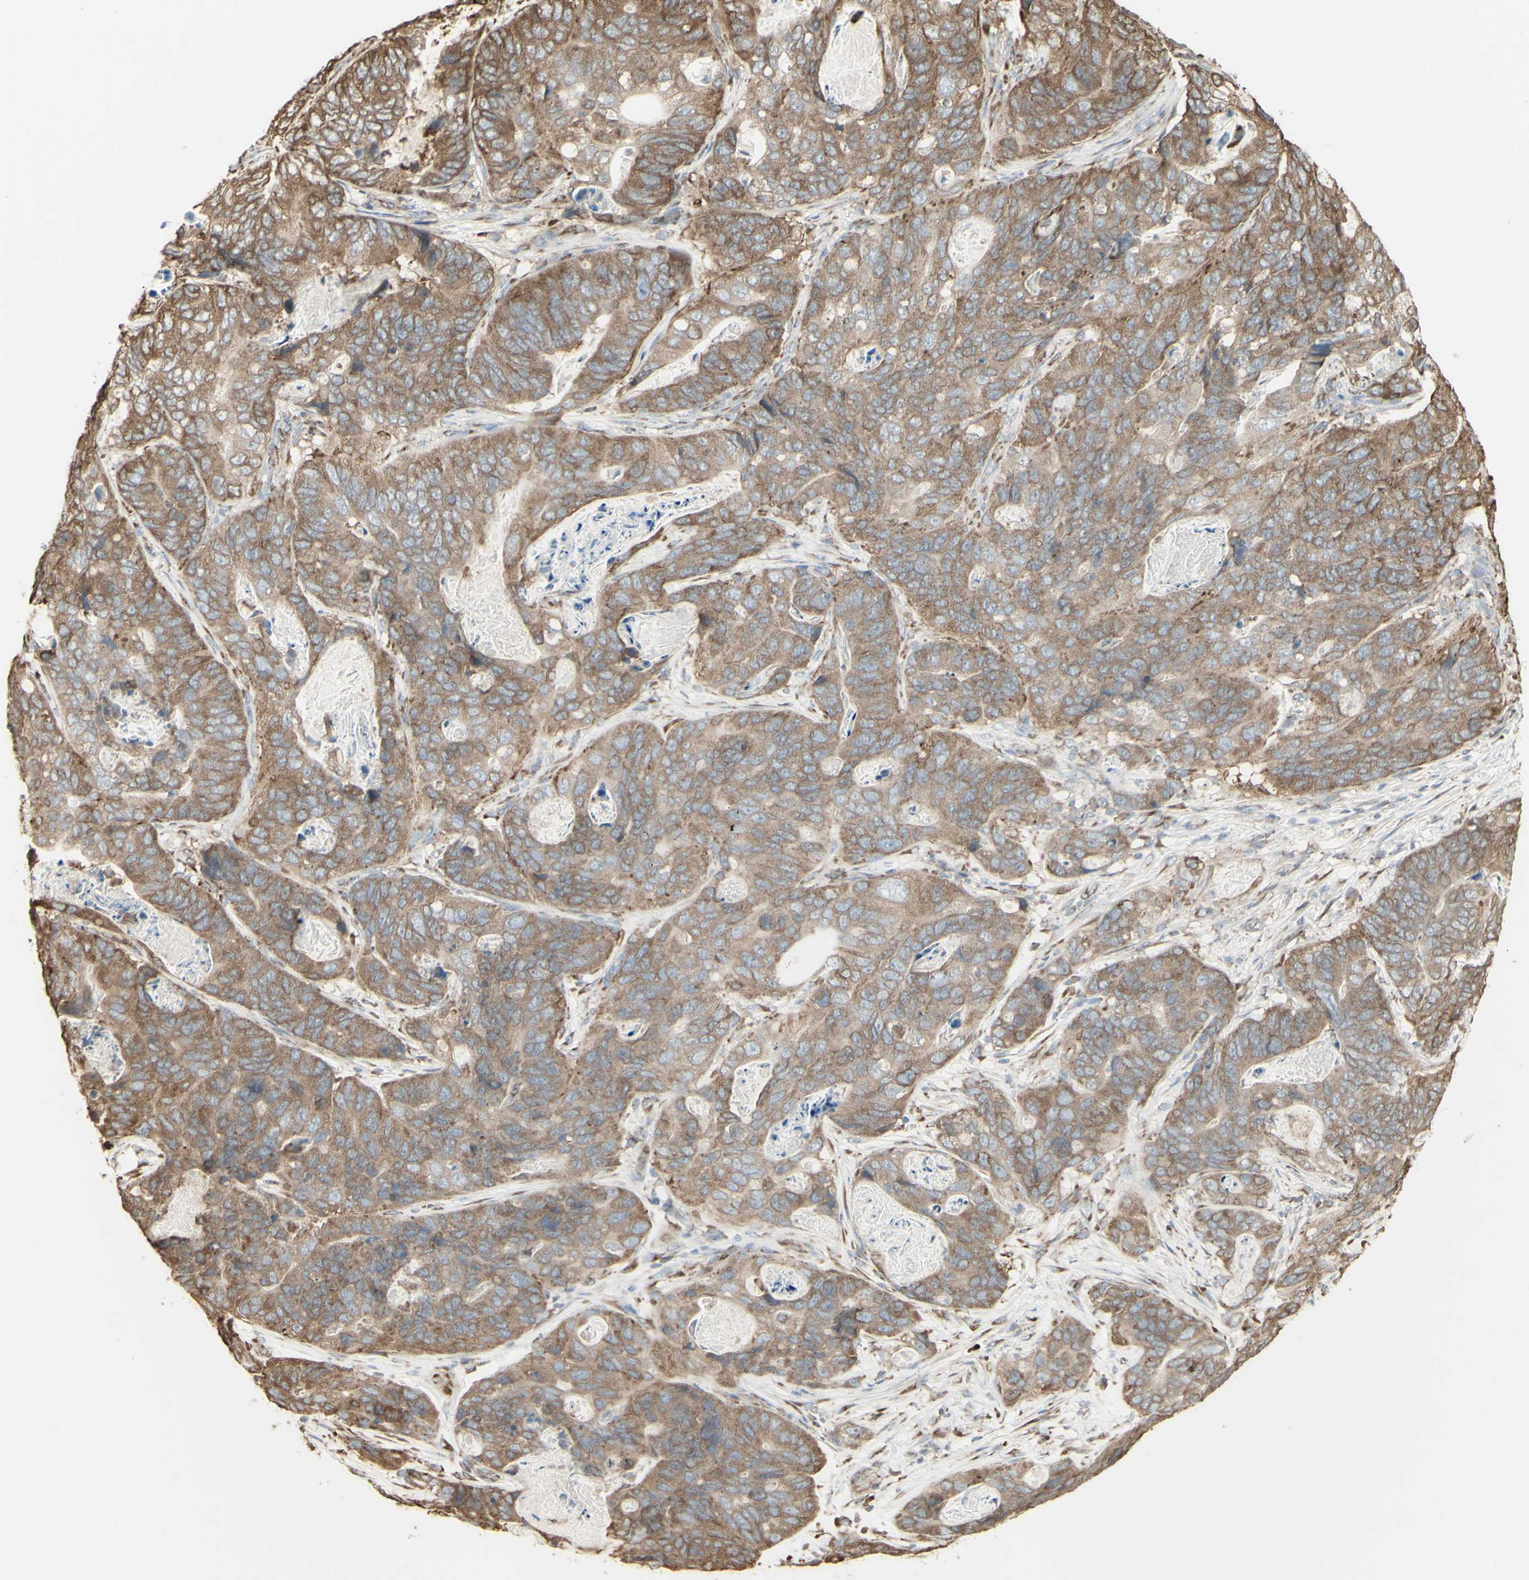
{"staining": {"intensity": "moderate", "quantity": ">75%", "location": "cytoplasmic/membranous"}, "tissue": "stomach cancer", "cell_type": "Tumor cells", "image_type": "cancer", "snomed": [{"axis": "morphology", "description": "Adenocarcinoma, NOS"}, {"axis": "topography", "description": "Stomach"}], "caption": "Immunohistochemistry of adenocarcinoma (stomach) reveals medium levels of moderate cytoplasmic/membranous expression in about >75% of tumor cells.", "gene": "EEF1B2", "patient": {"sex": "female", "age": 89}}